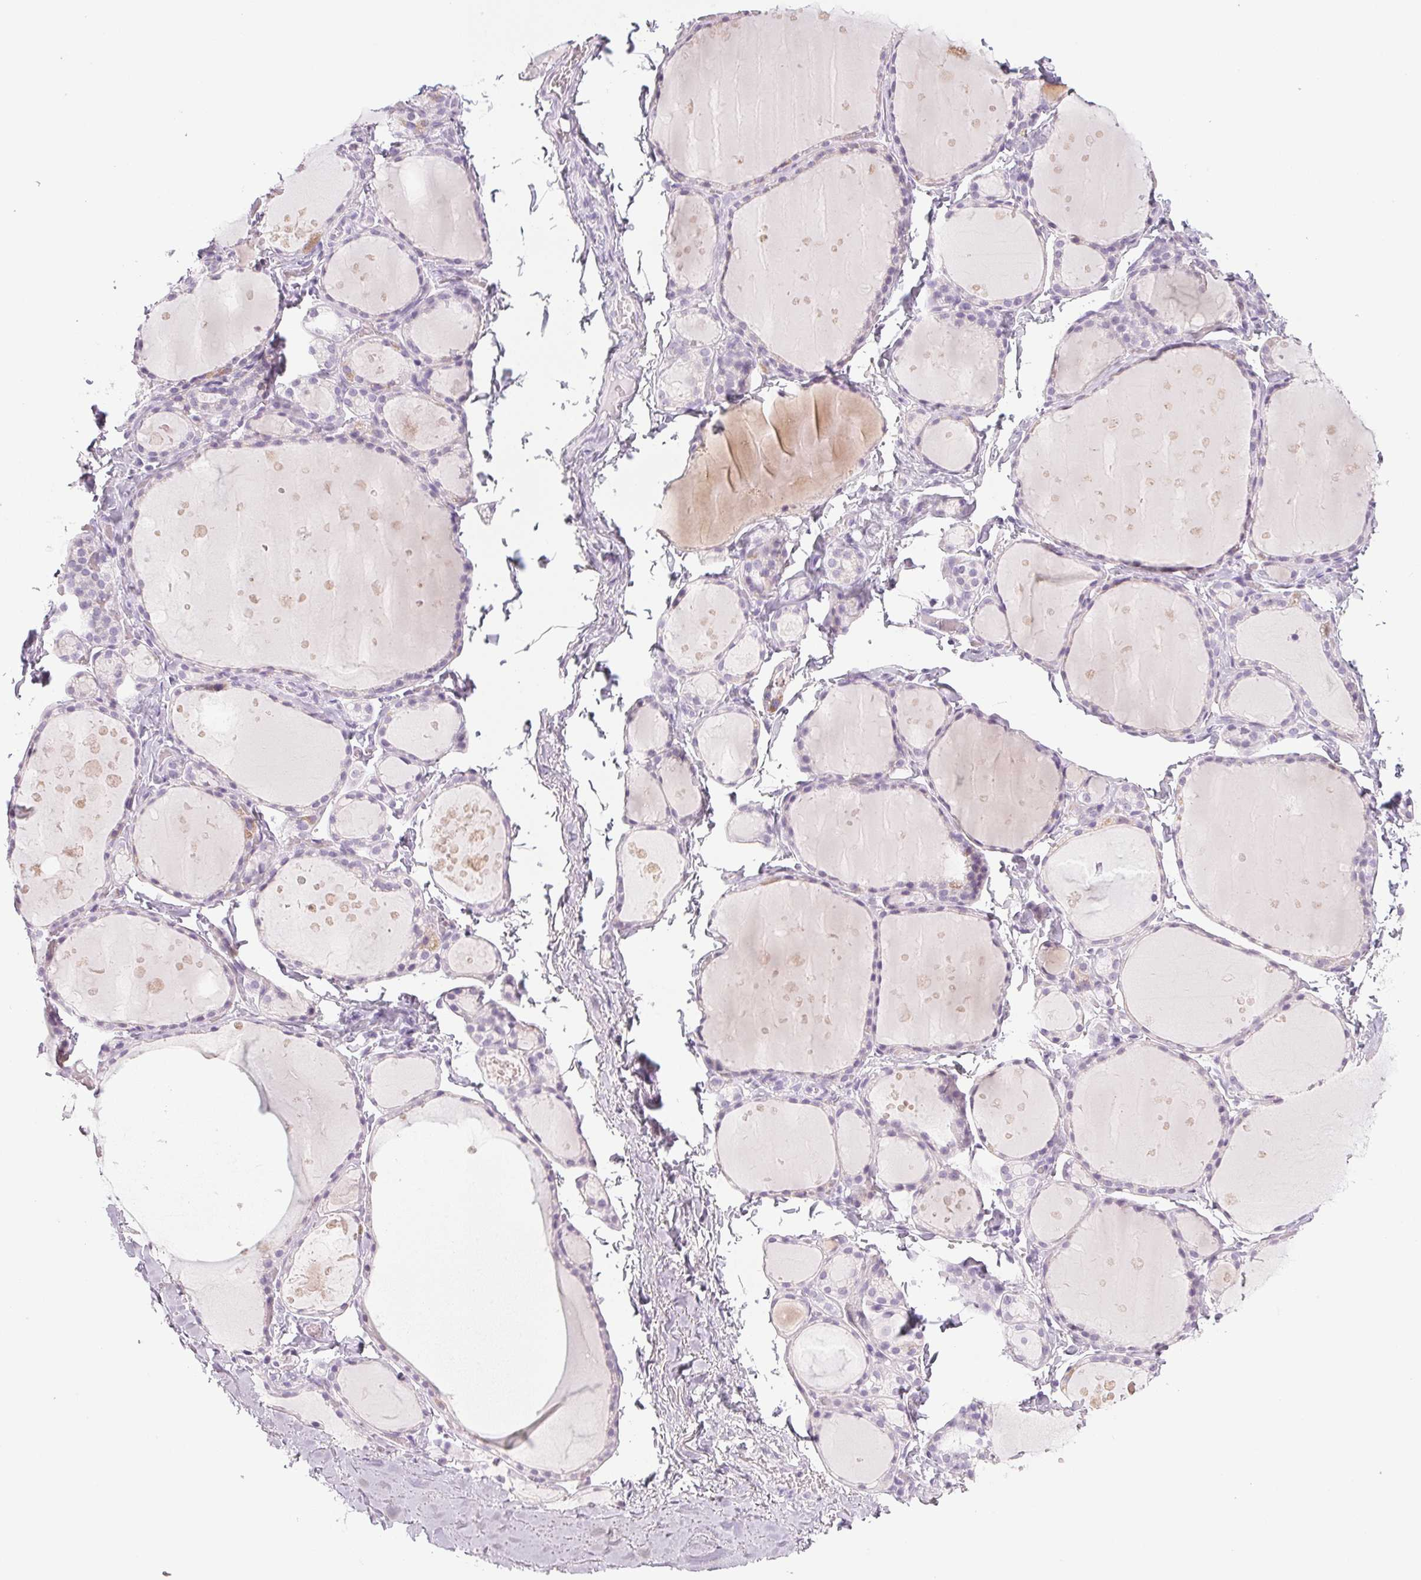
{"staining": {"intensity": "negative", "quantity": "none", "location": "none"}, "tissue": "thyroid gland", "cell_type": "Glandular cells", "image_type": "normal", "snomed": [{"axis": "morphology", "description": "Normal tissue, NOS"}, {"axis": "topography", "description": "Thyroid gland"}], "caption": "IHC of benign thyroid gland demonstrates no expression in glandular cells. (Stains: DAB (3,3'-diaminobenzidine) immunohistochemistry (IHC) with hematoxylin counter stain, Microscopy: brightfield microscopy at high magnification).", "gene": "COL7A1", "patient": {"sex": "male", "age": 68}}